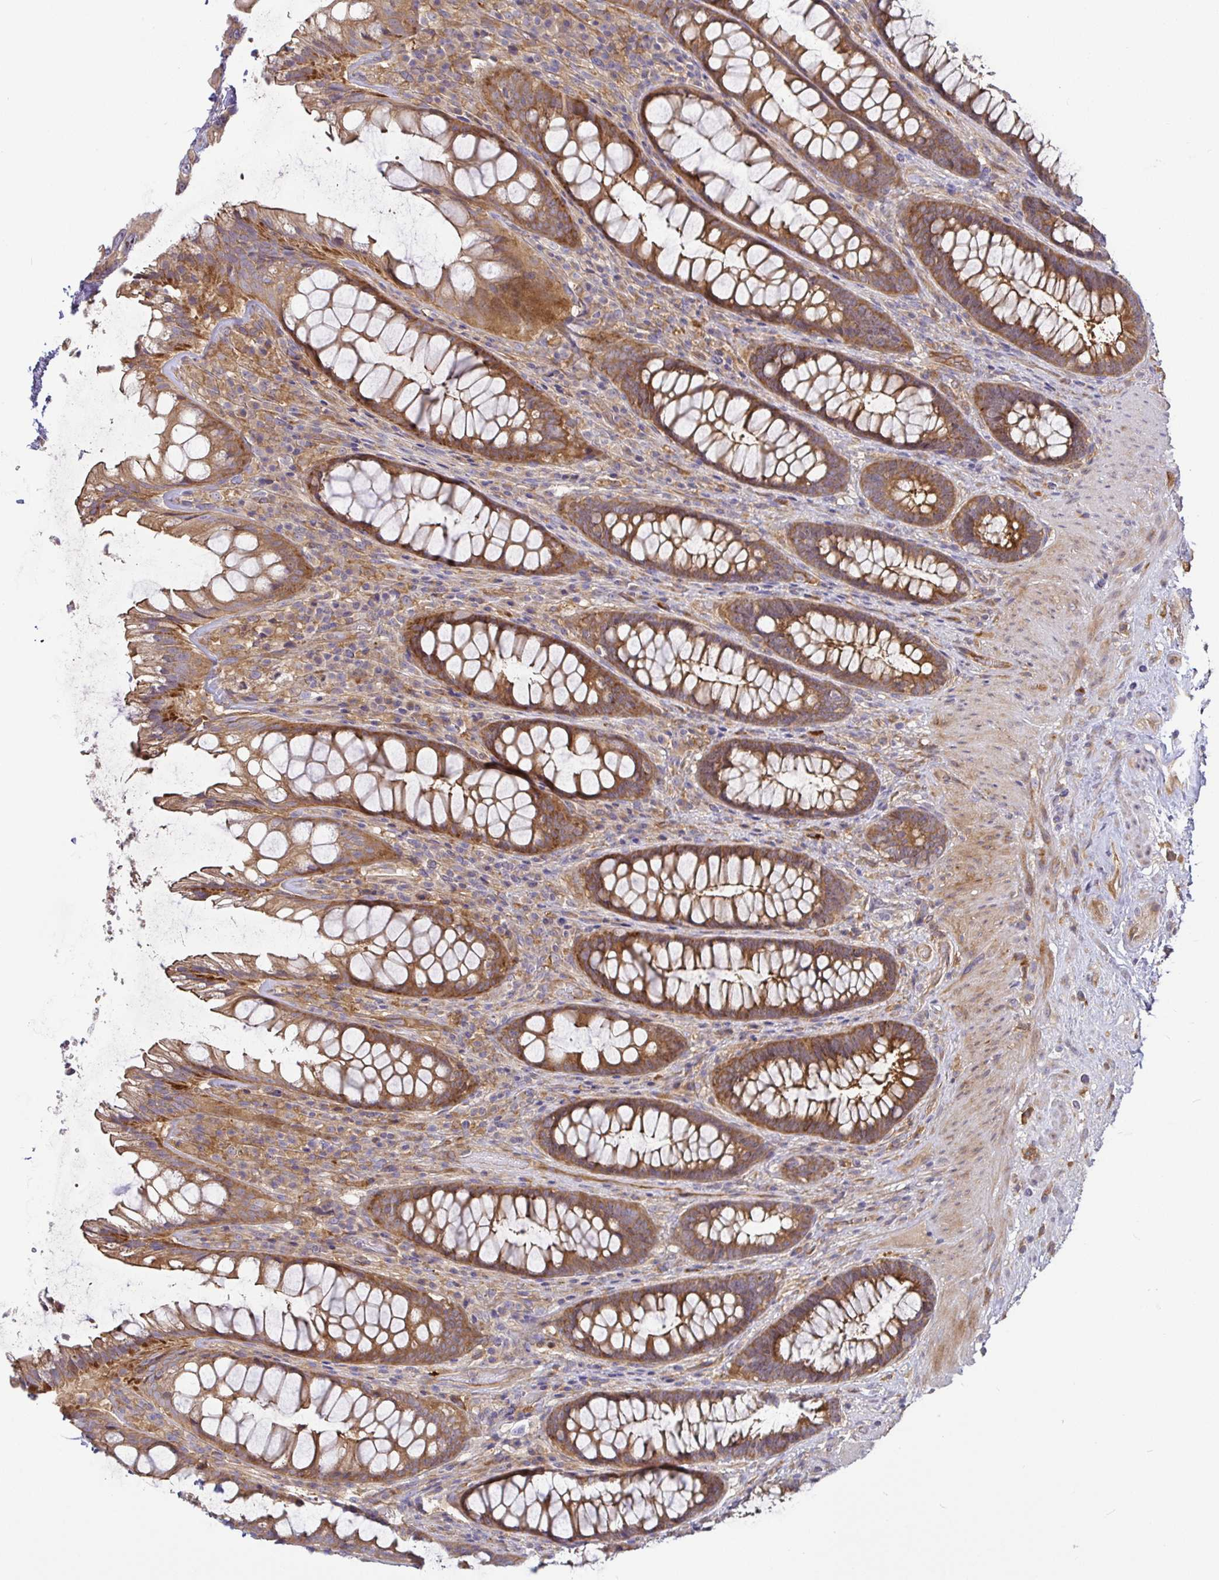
{"staining": {"intensity": "moderate", "quantity": ">75%", "location": "cytoplasmic/membranous"}, "tissue": "rectum", "cell_type": "Glandular cells", "image_type": "normal", "snomed": [{"axis": "morphology", "description": "Normal tissue, NOS"}, {"axis": "topography", "description": "Rectum"}], "caption": "Immunohistochemistry image of normal human rectum stained for a protein (brown), which demonstrates medium levels of moderate cytoplasmic/membranous expression in about >75% of glandular cells.", "gene": "SNX8", "patient": {"sex": "male", "age": 72}}